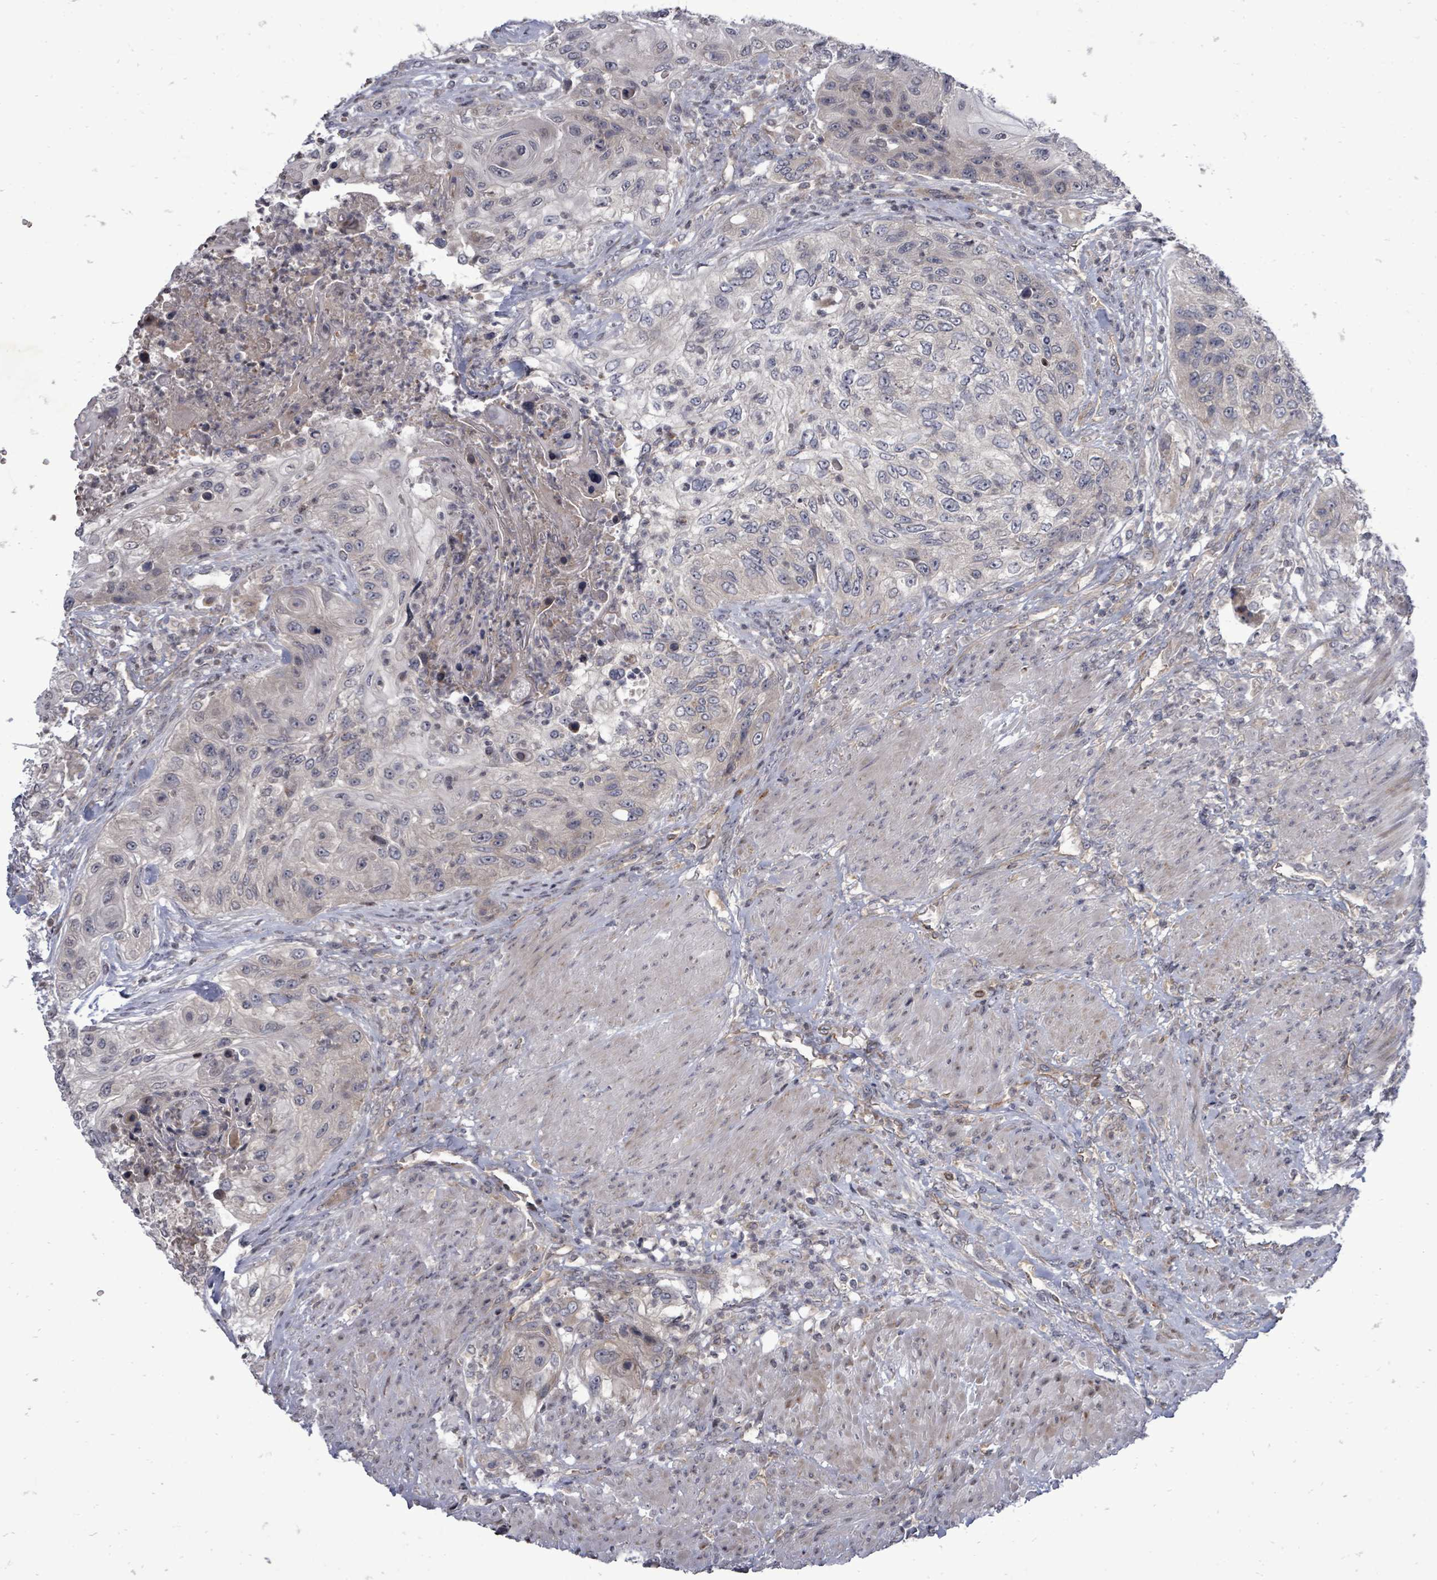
{"staining": {"intensity": "weak", "quantity": "<25%", "location": "cytoplasmic/membranous"}, "tissue": "urothelial cancer", "cell_type": "Tumor cells", "image_type": "cancer", "snomed": [{"axis": "morphology", "description": "Urothelial carcinoma, High grade"}, {"axis": "topography", "description": "Urinary bladder"}], "caption": "Immunohistochemistry micrograph of neoplastic tissue: high-grade urothelial carcinoma stained with DAB shows no significant protein positivity in tumor cells.", "gene": "RALGAPB", "patient": {"sex": "female", "age": 60}}